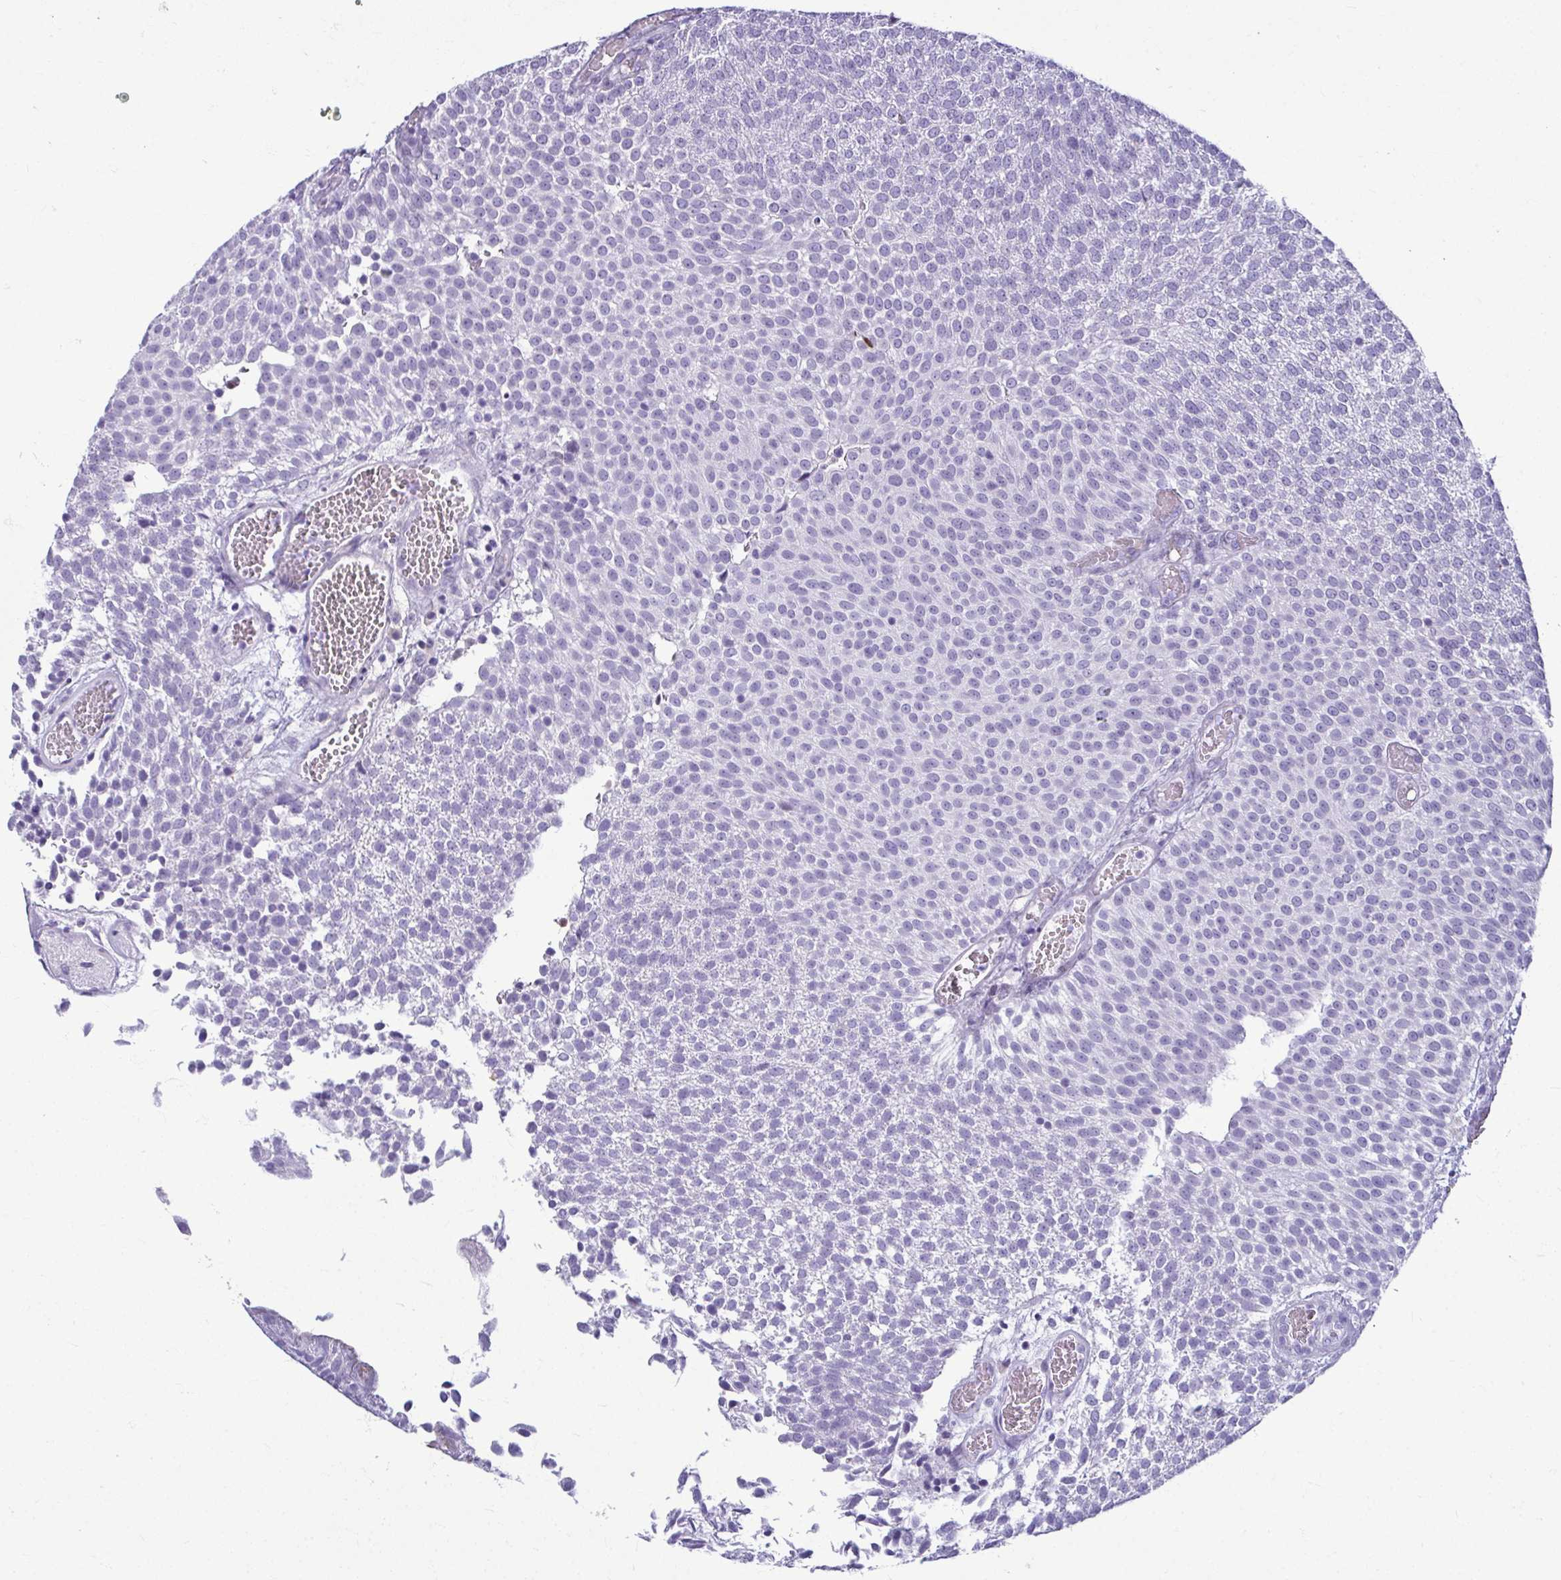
{"staining": {"intensity": "negative", "quantity": "none", "location": "none"}, "tissue": "urothelial cancer", "cell_type": "Tumor cells", "image_type": "cancer", "snomed": [{"axis": "morphology", "description": "Urothelial carcinoma, Low grade"}, {"axis": "topography", "description": "Urinary bladder"}], "caption": "IHC of human urothelial cancer demonstrates no staining in tumor cells.", "gene": "SERPINI1", "patient": {"sex": "female", "age": 79}}